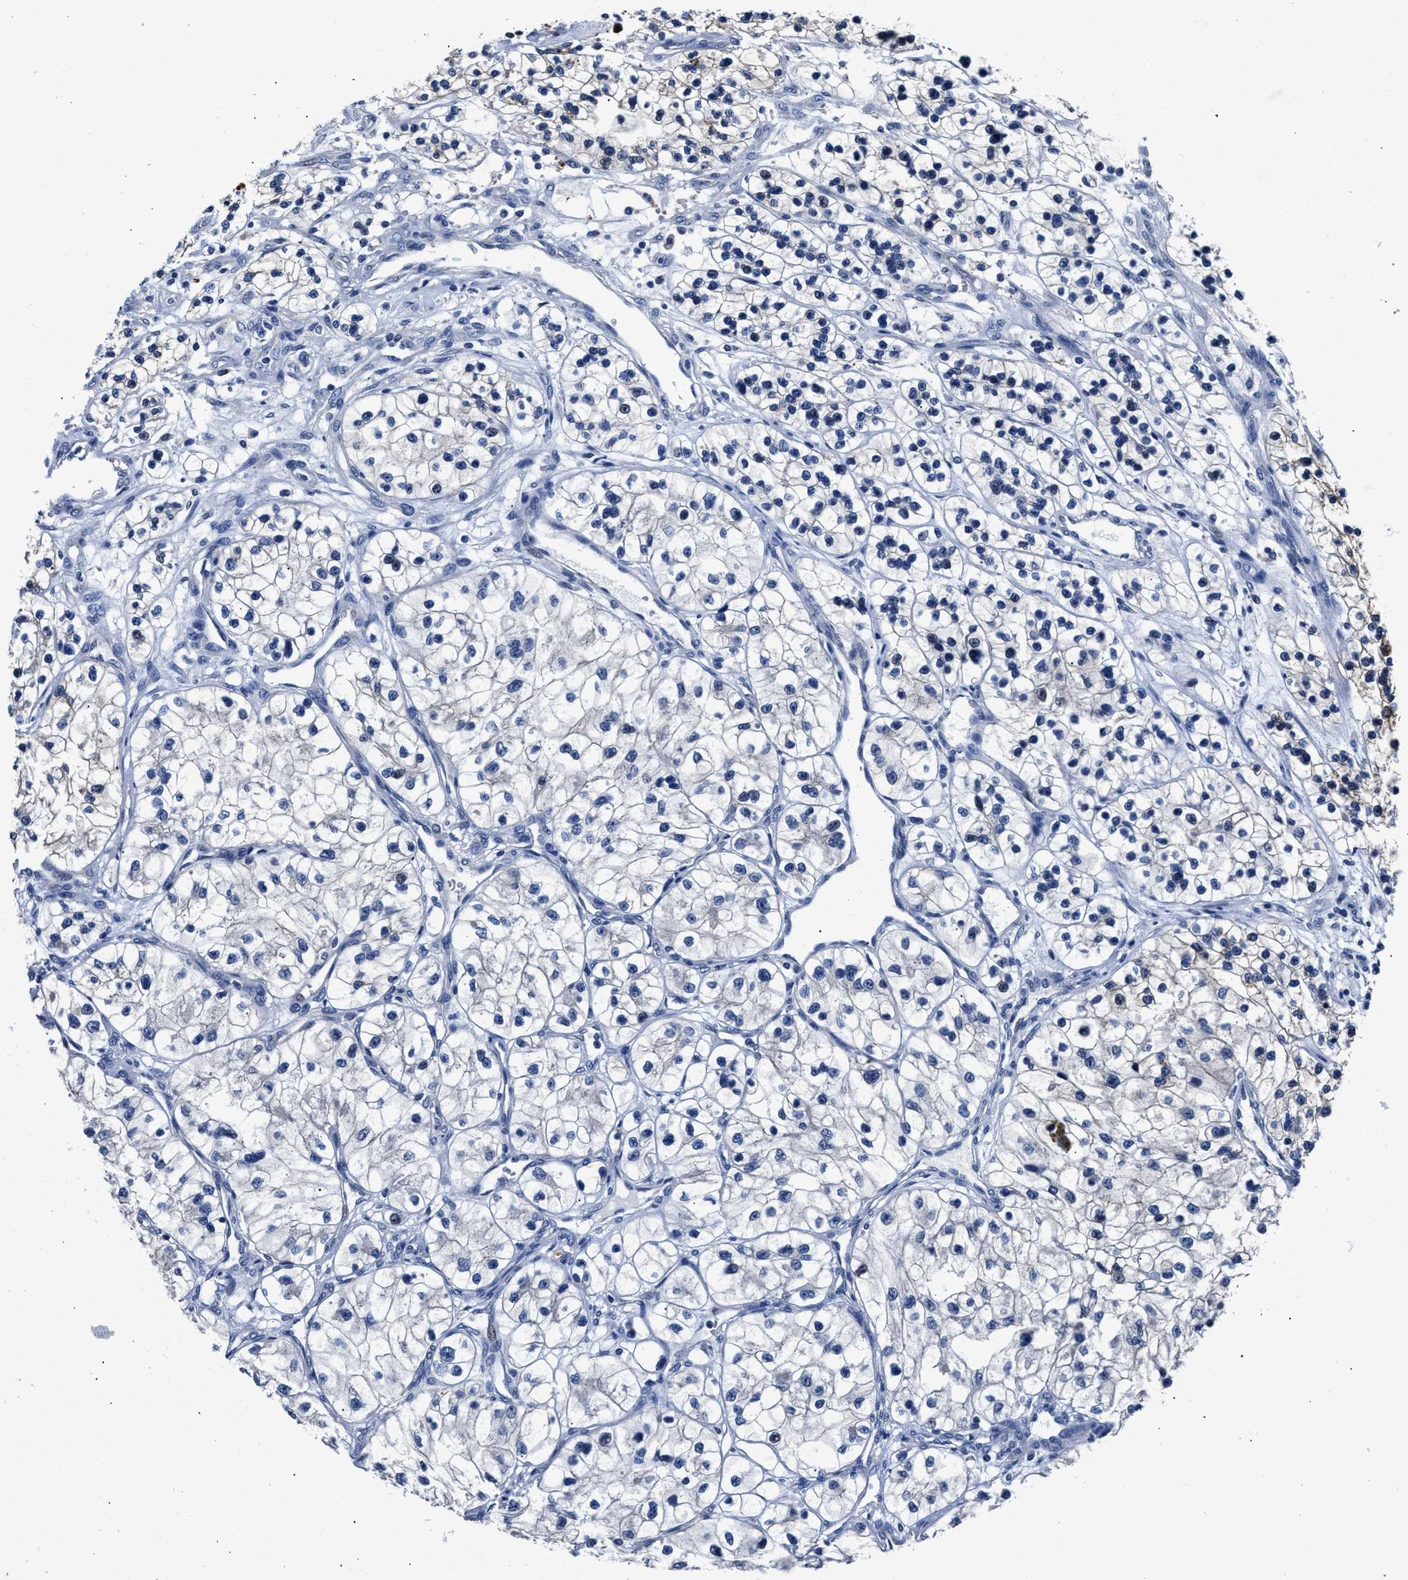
{"staining": {"intensity": "negative", "quantity": "none", "location": "none"}, "tissue": "renal cancer", "cell_type": "Tumor cells", "image_type": "cancer", "snomed": [{"axis": "morphology", "description": "Adenocarcinoma, NOS"}, {"axis": "topography", "description": "Kidney"}], "caption": "DAB (3,3'-diaminobenzidine) immunohistochemical staining of human adenocarcinoma (renal) demonstrates no significant positivity in tumor cells.", "gene": "GSTM1", "patient": {"sex": "female", "age": 57}}